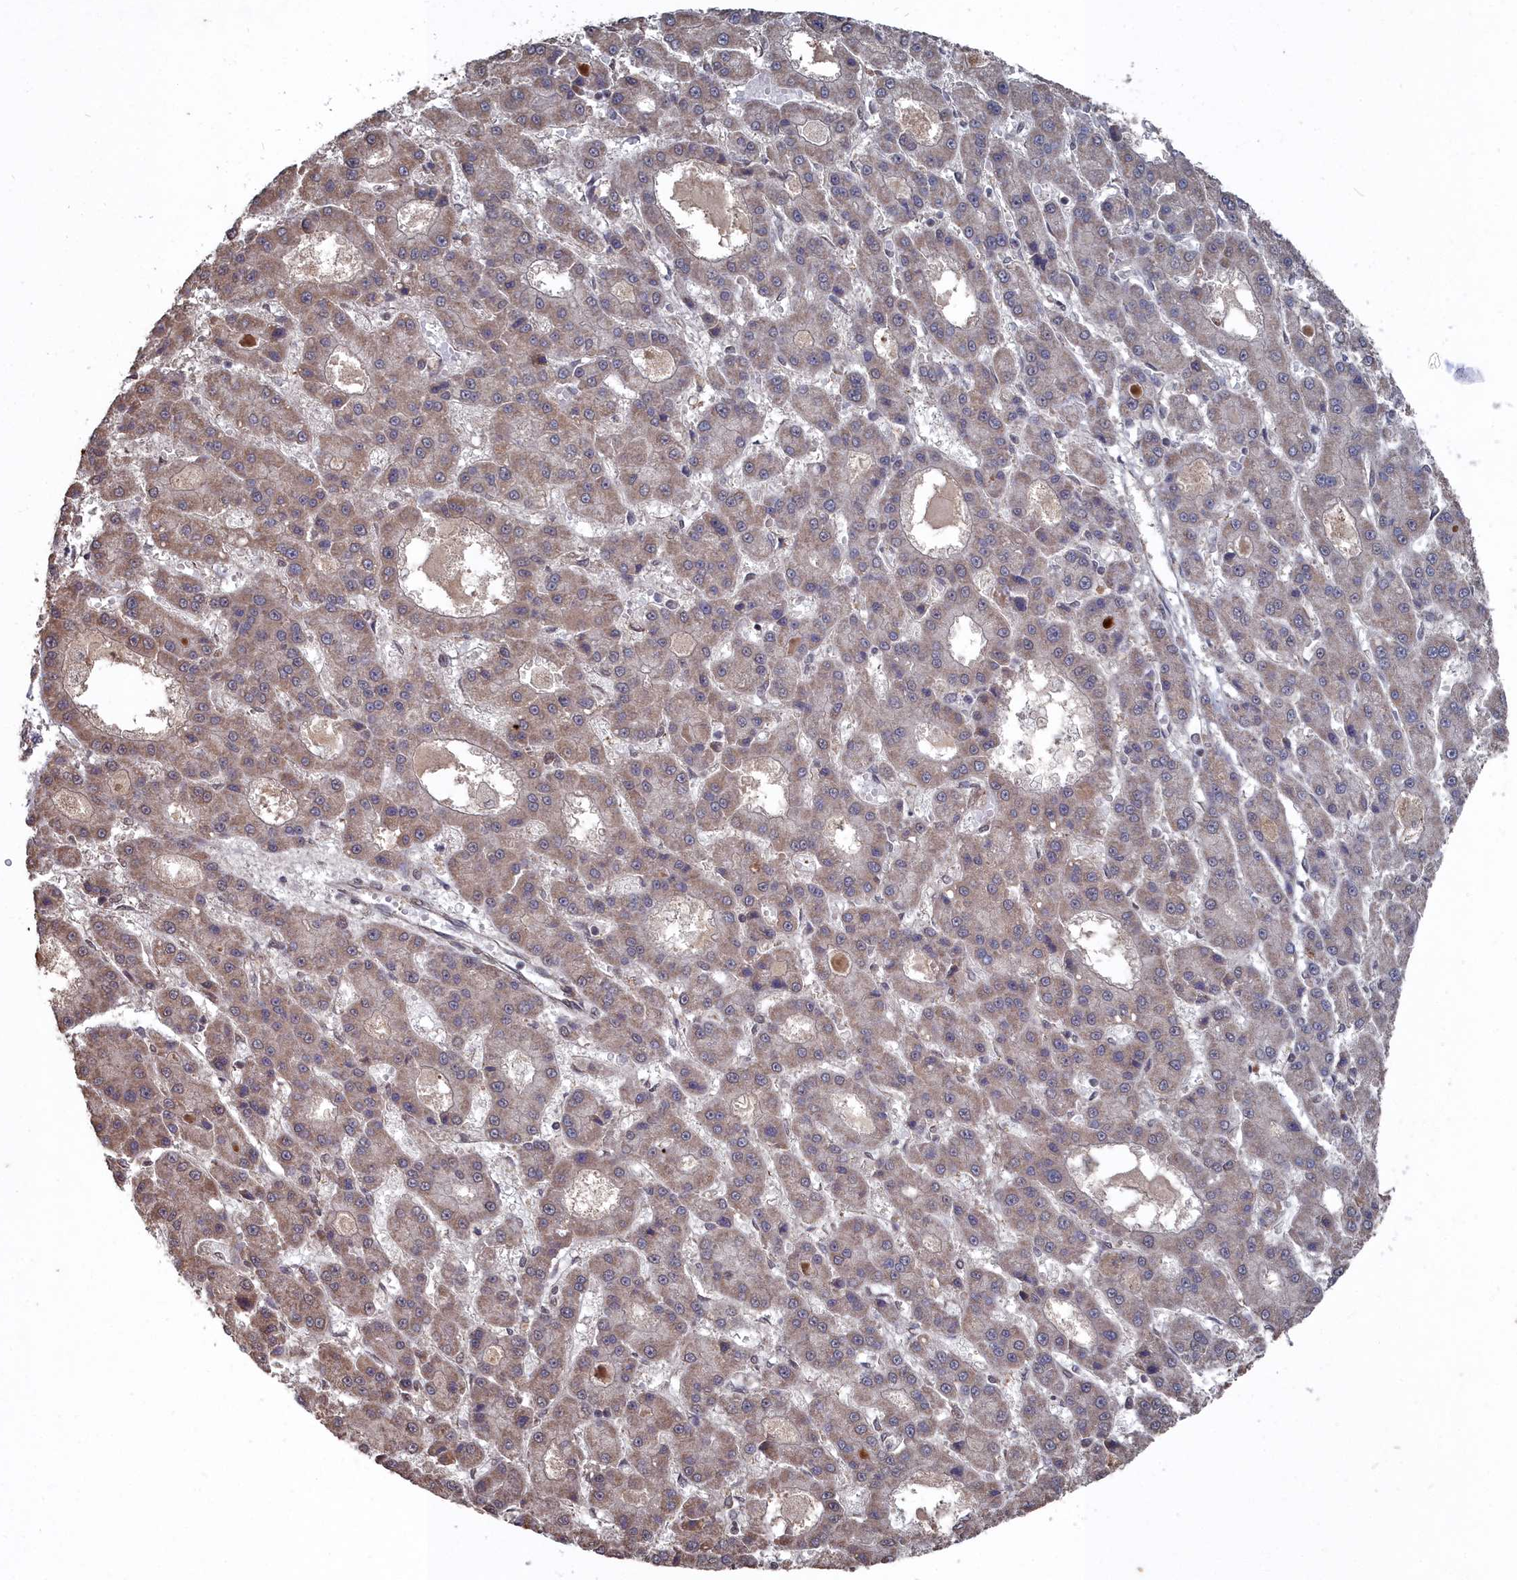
{"staining": {"intensity": "moderate", "quantity": ">75%", "location": "cytoplasmic/membranous"}, "tissue": "liver cancer", "cell_type": "Tumor cells", "image_type": "cancer", "snomed": [{"axis": "morphology", "description": "Carcinoma, Hepatocellular, NOS"}, {"axis": "topography", "description": "Liver"}], "caption": "This histopathology image displays immunohistochemistry (IHC) staining of human liver cancer (hepatocellular carcinoma), with medium moderate cytoplasmic/membranous expression in about >75% of tumor cells.", "gene": "CCNP", "patient": {"sex": "male", "age": 70}}